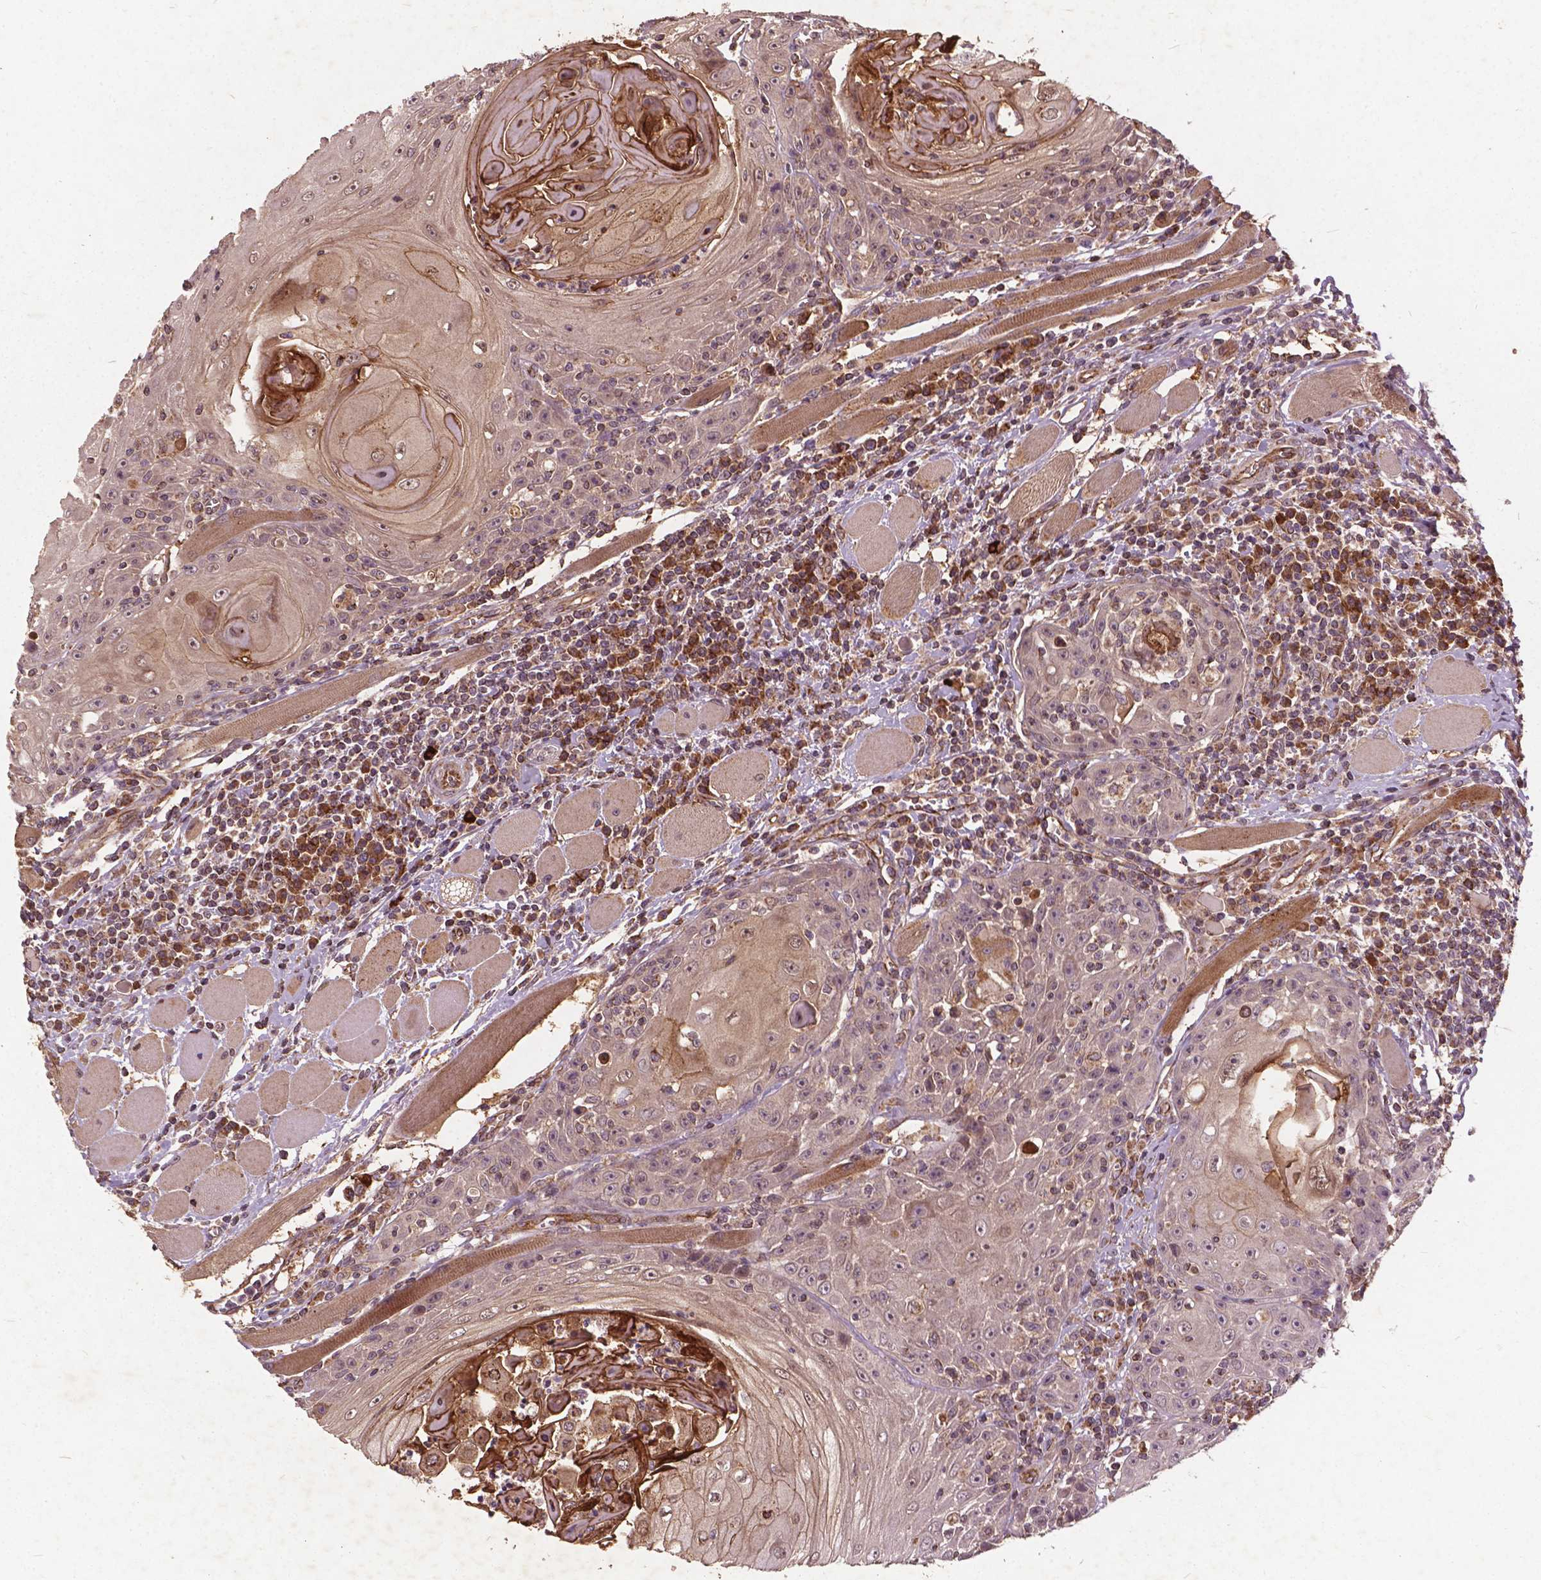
{"staining": {"intensity": "moderate", "quantity": "25%-75%", "location": "cytoplasmic/membranous"}, "tissue": "head and neck cancer", "cell_type": "Tumor cells", "image_type": "cancer", "snomed": [{"axis": "morphology", "description": "Squamous cell carcinoma, NOS"}, {"axis": "topography", "description": "Head-Neck"}], "caption": "The photomicrograph exhibits immunohistochemical staining of head and neck cancer. There is moderate cytoplasmic/membranous expression is identified in about 25%-75% of tumor cells. (brown staining indicates protein expression, while blue staining denotes nuclei).", "gene": "UBXN2A", "patient": {"sex": "male", "age": 52}}